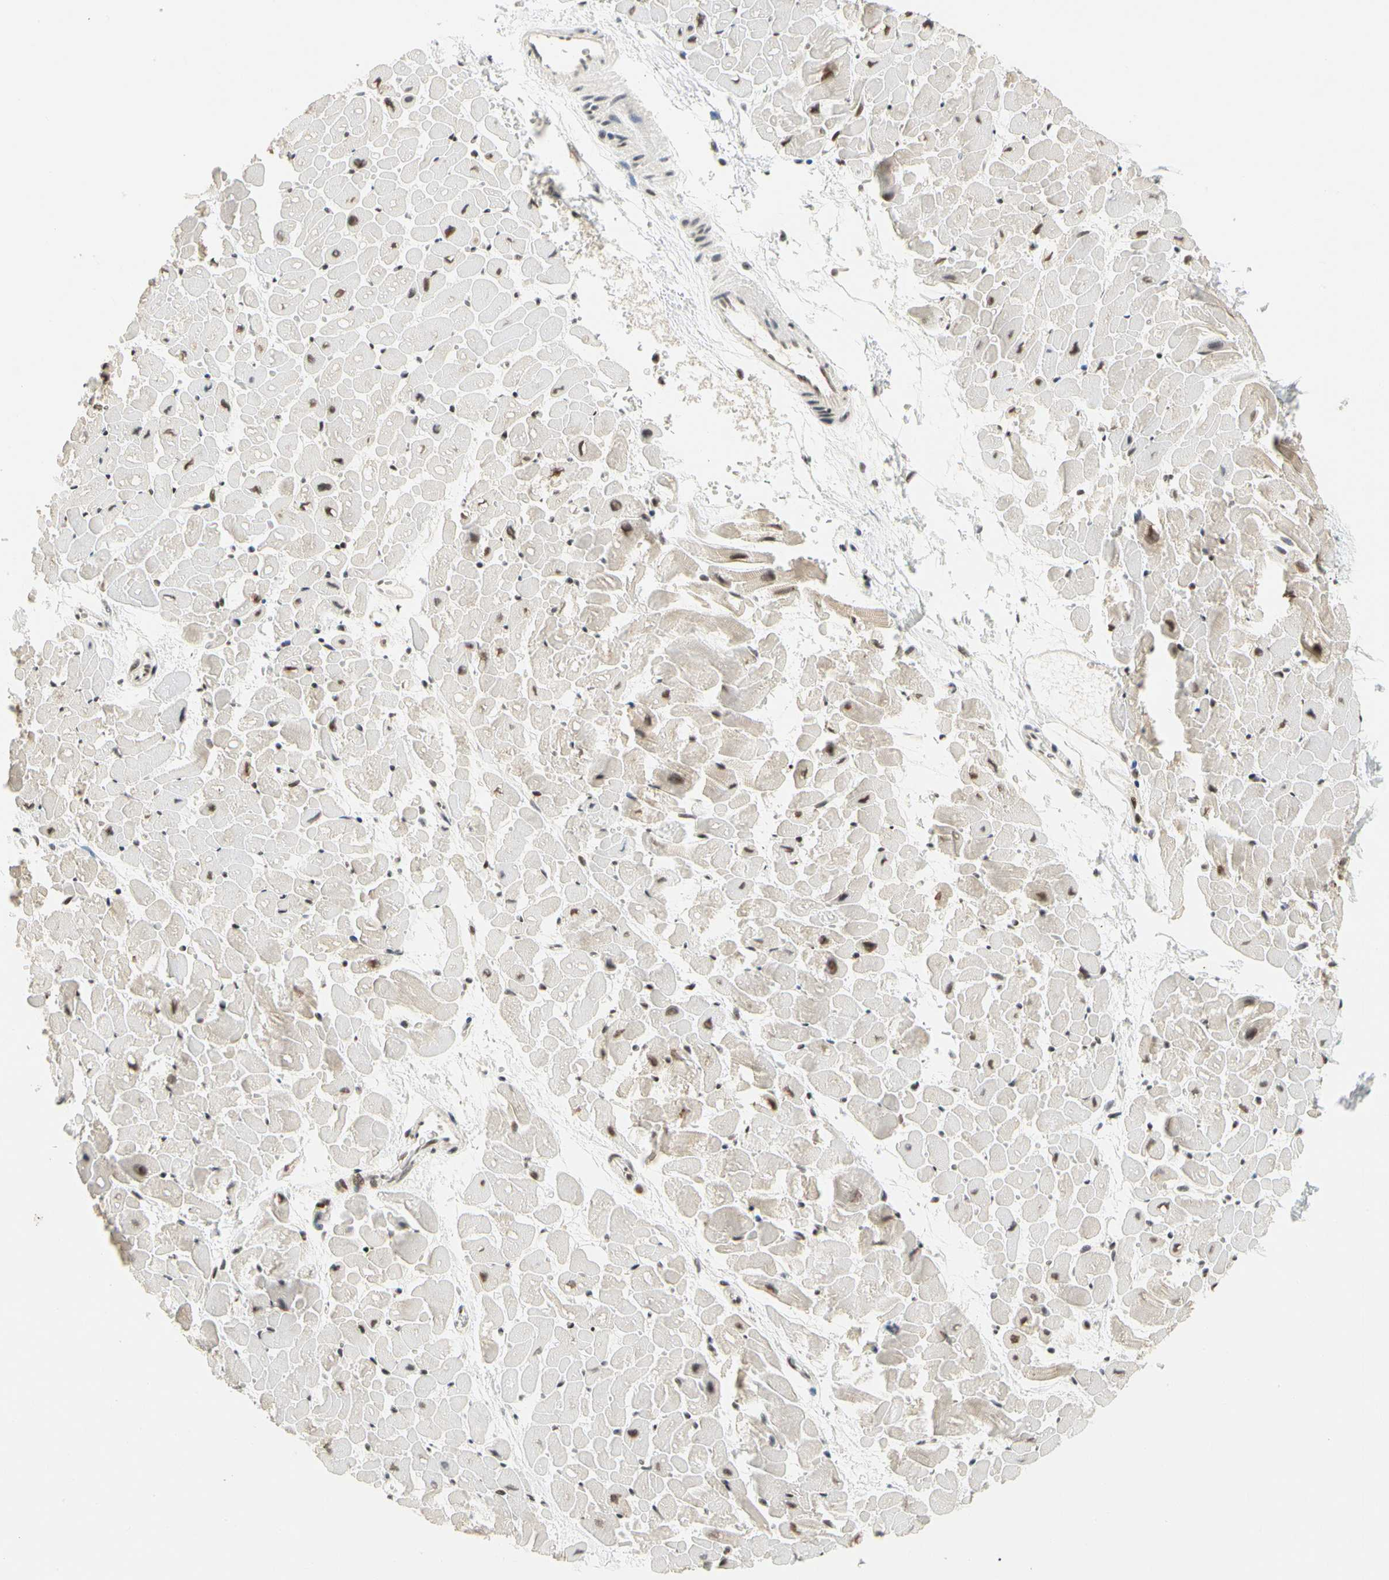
{"staining": {"intensity": "moderate", "quantity": "25%-75%", "location": "nuclear"}, "tissue": "heart muscle", "cell_type": "Cardiomyocytes", "image_type": "normal", "snomed": [{"axis": "morphology", "description": "Normal tissue, NOS"}, {"axis": "topography", "description": "Heart"}], "caption": "Heart muscle stained with a brown dye reveals moderate nuclear positive expression in approximately 25%-75% of cardiomyocytes.", "gene": "ZSCAN16", "patient": {"sex": "male", "age": 45}}